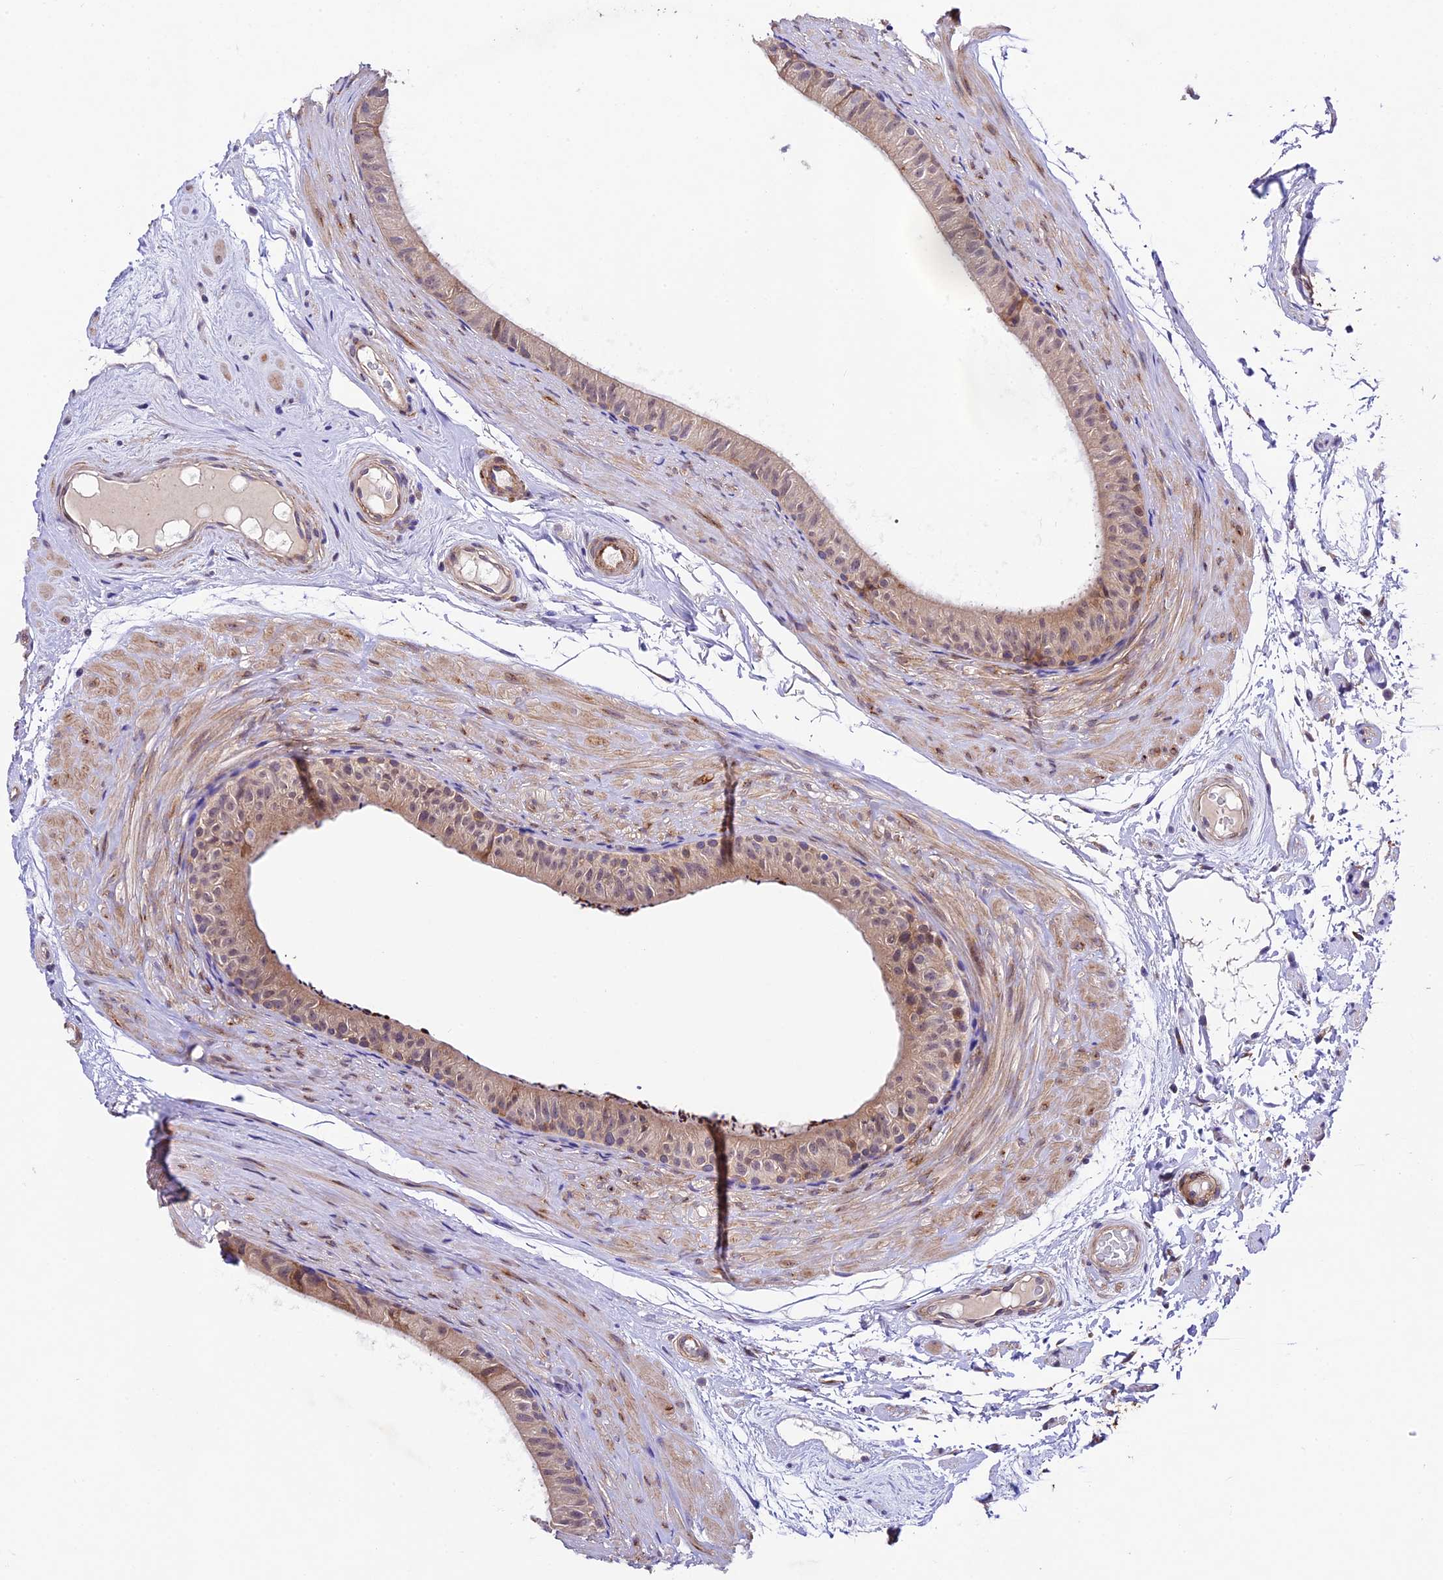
{"staining": {"intensity": "weak", "quantity": "<25%", "location": "cytoplasmic/membranous"}, "tissue": "epididymis", "cell_type": "Glandular cells", "image_type": "normal", "snomed": [{"axis": "morphology", "description": "Normal tissue, NOS"}, {"axis": "topography", "description": "Epididymis"}], "caption": "High power microscopy image of an immunohistochemistry (IHC) photomicrograph of unremarkable epididymis, revealing no significant expression in glandular cells.", "gene": "LSM7", "patient": {"sex": "male", "age": 45}}